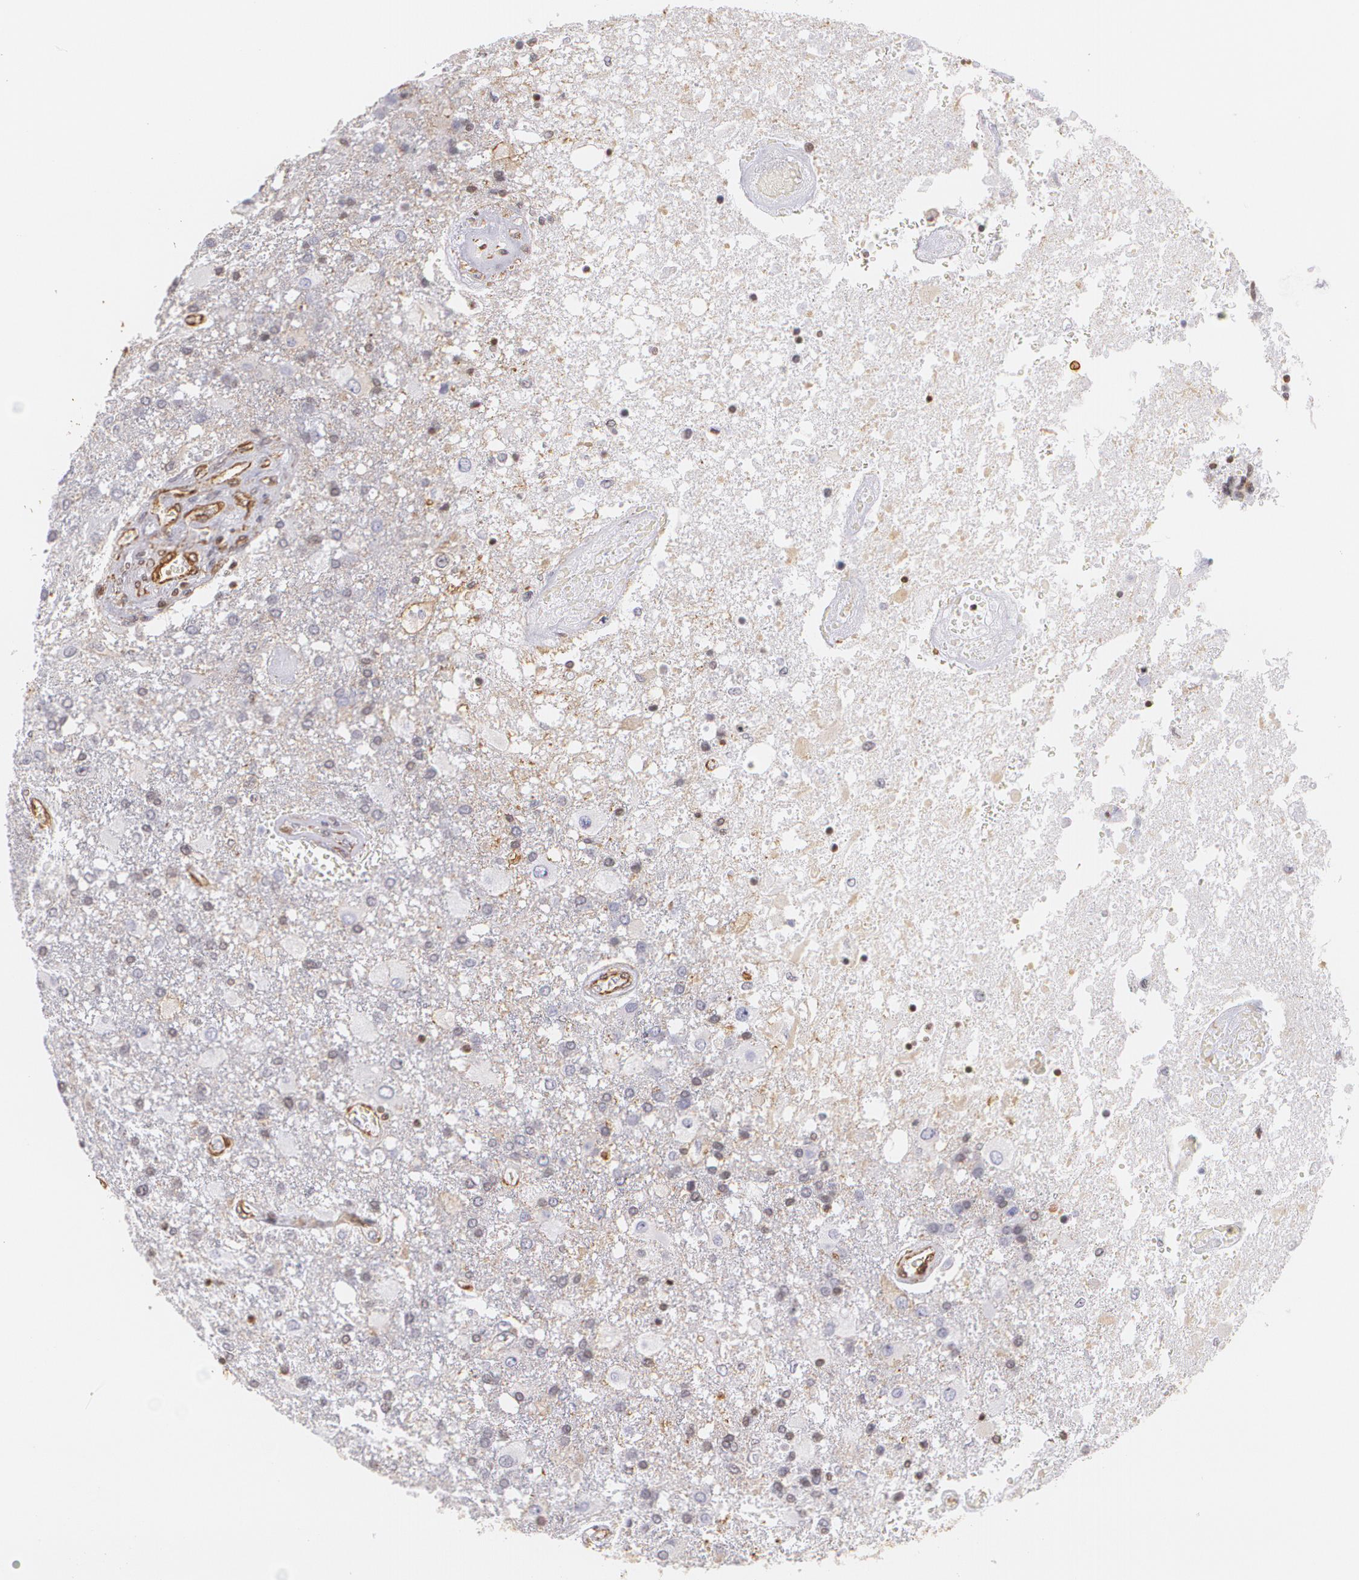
{"staining": {"intensity": "weak", "quantity": "<25%", "location": "cytoplasmic/membranous"}, "tissue": "glioma", "cell_type": "Tumor cells", "image_type": "cancer", "snomed": [{"axis": "morphology", "description": "Glioma, malignant, High grade"}, {"axis": "topography", "description": "Cerebral cortex"}], "caption": "DAB immunohistochemical staining of glioma demonstrates no significant positivity in tumor cells. (DAB IHC with hematoxylin counter stain).", "gene": "VAMP1", "patient": {"sex": "male", "age": 79}}